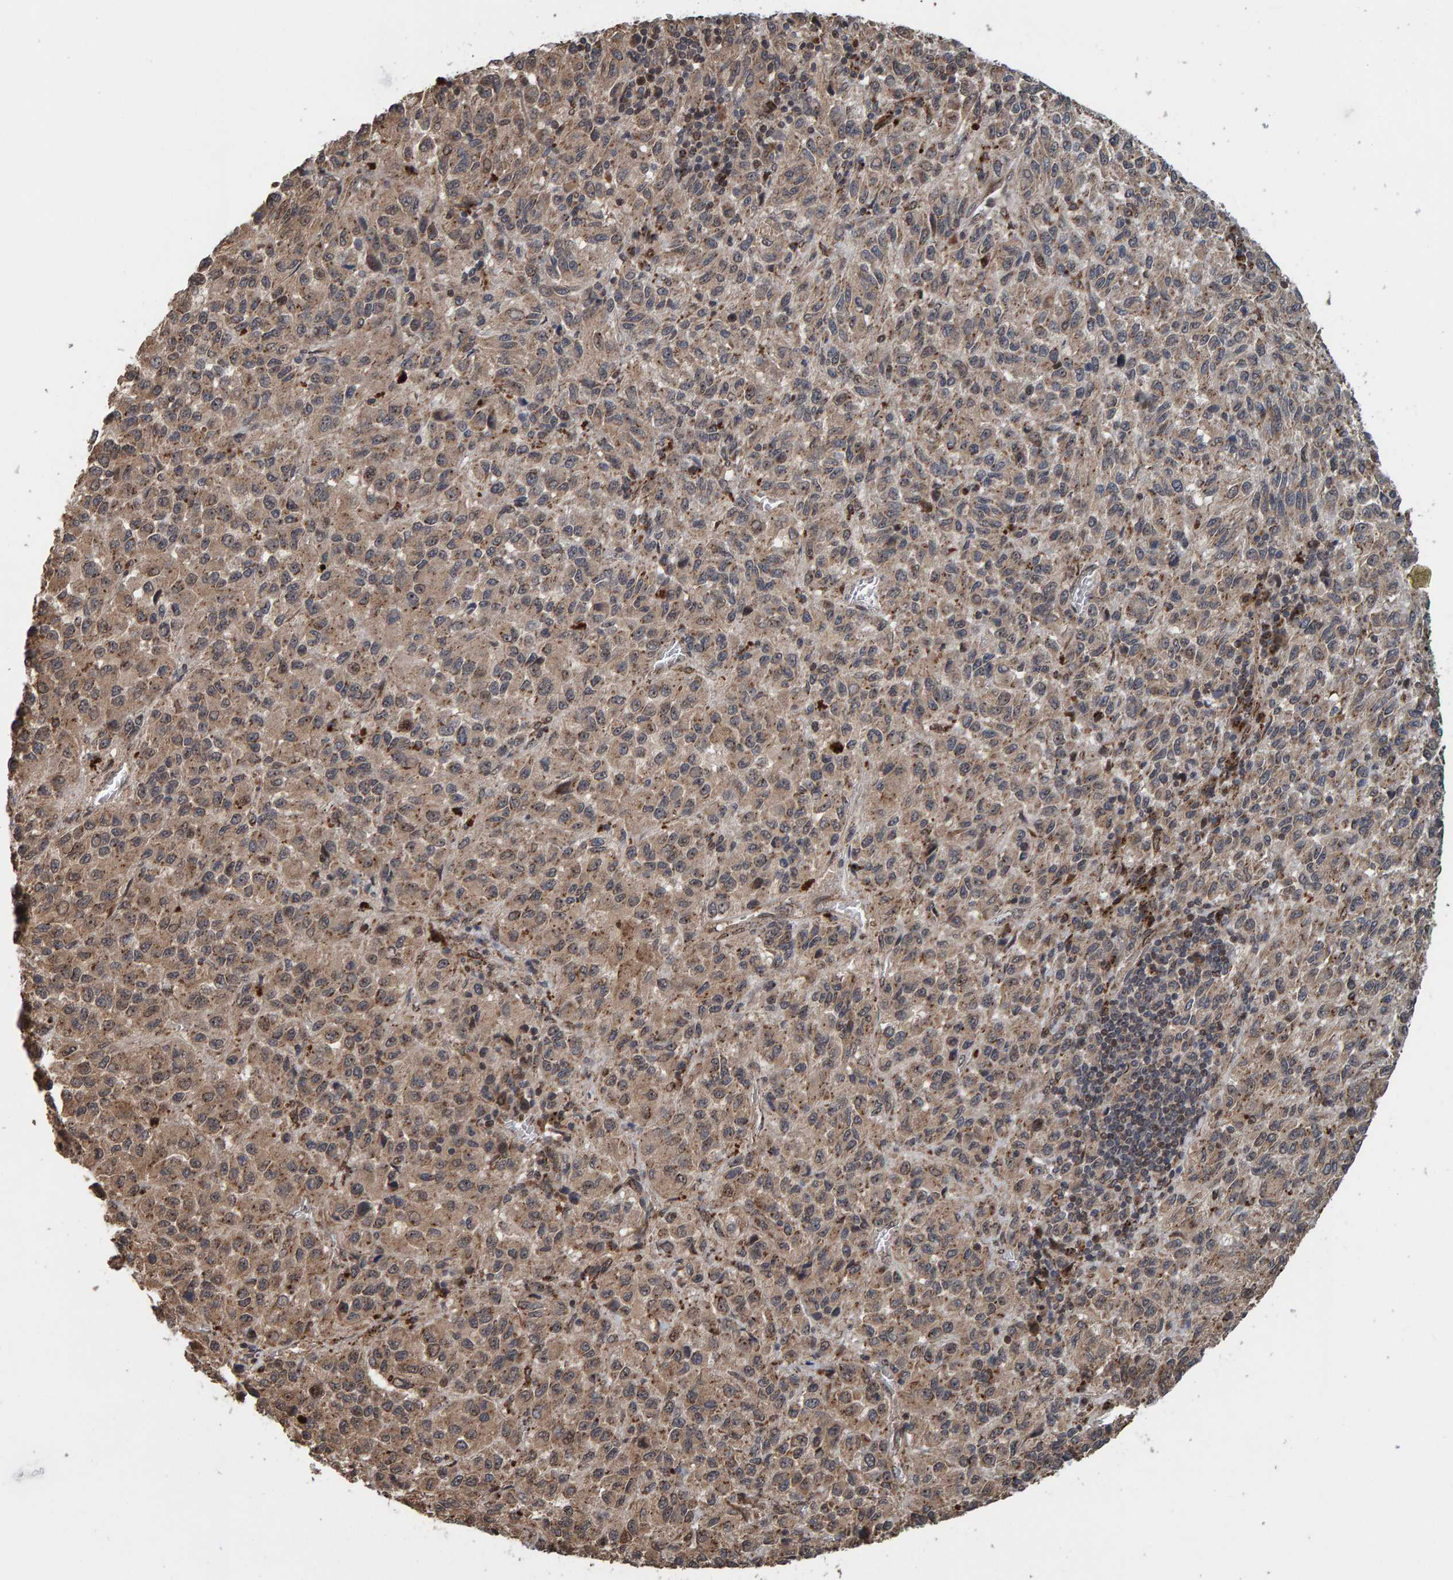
{"staining": {"intensity": "weak", "quantity": ">75%", "location": "cytoplasmic/membranous"}, "tissue": "skin cancer", "cell_type": "Tumor cells", "image_type": "cancer", "snomed": [{"axis": "morphology", "description": "Squamous cell carcinoma, NOS"}, {"axis": "topography", "description": "Skin"}], "caption": "The photomicrograph shows staining of skin cancer (squamous cell carcinoma), revealing weak cytoplasmic/membranous protein positivity (brown color) within tumor cells.", "gene": "CCDC25", "patient": {"sex": "female", "age": 73}}